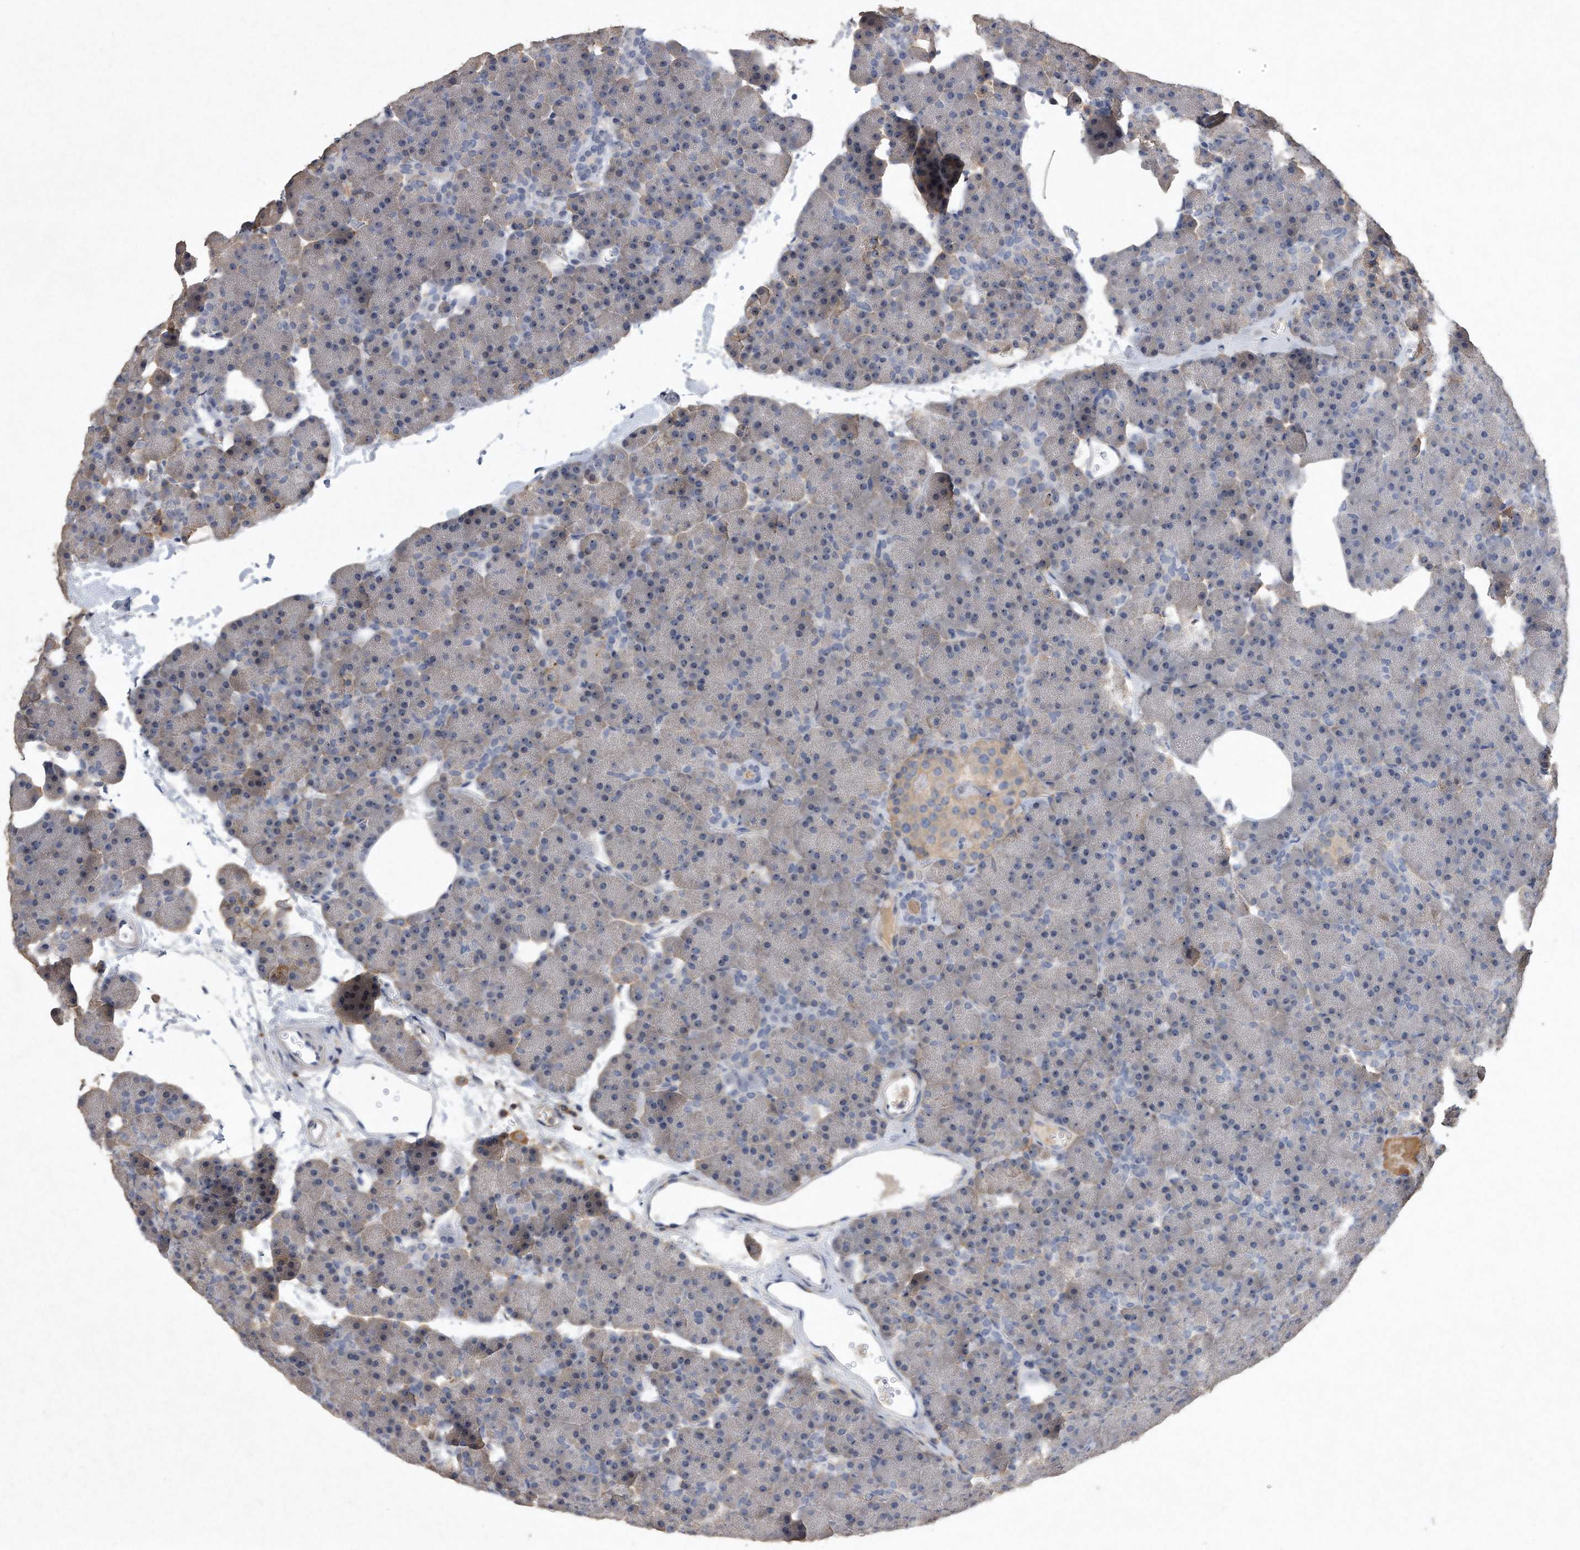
{"staining": {"intensity": "weak", "quantity": "<25%", "location": "nuclear"}, "tissue": "pancreas", "cell_type": "Exocrine glandular cells", "image_type": "normal", "snomed": [{"axis": "morphology", "description": "Normal tissue, NOS"}, {"axis": "morphology", "description": "Carcinoid, malignant, NOS"}, {"axis": "topography", "description": "Pancreas"}], "caption": "This is an IHC image of normal human pancreas. There is no positivity in exocrine glandular cells.", "gene": "PGBD2", "patient": {"sex": "female", "age": 35}}